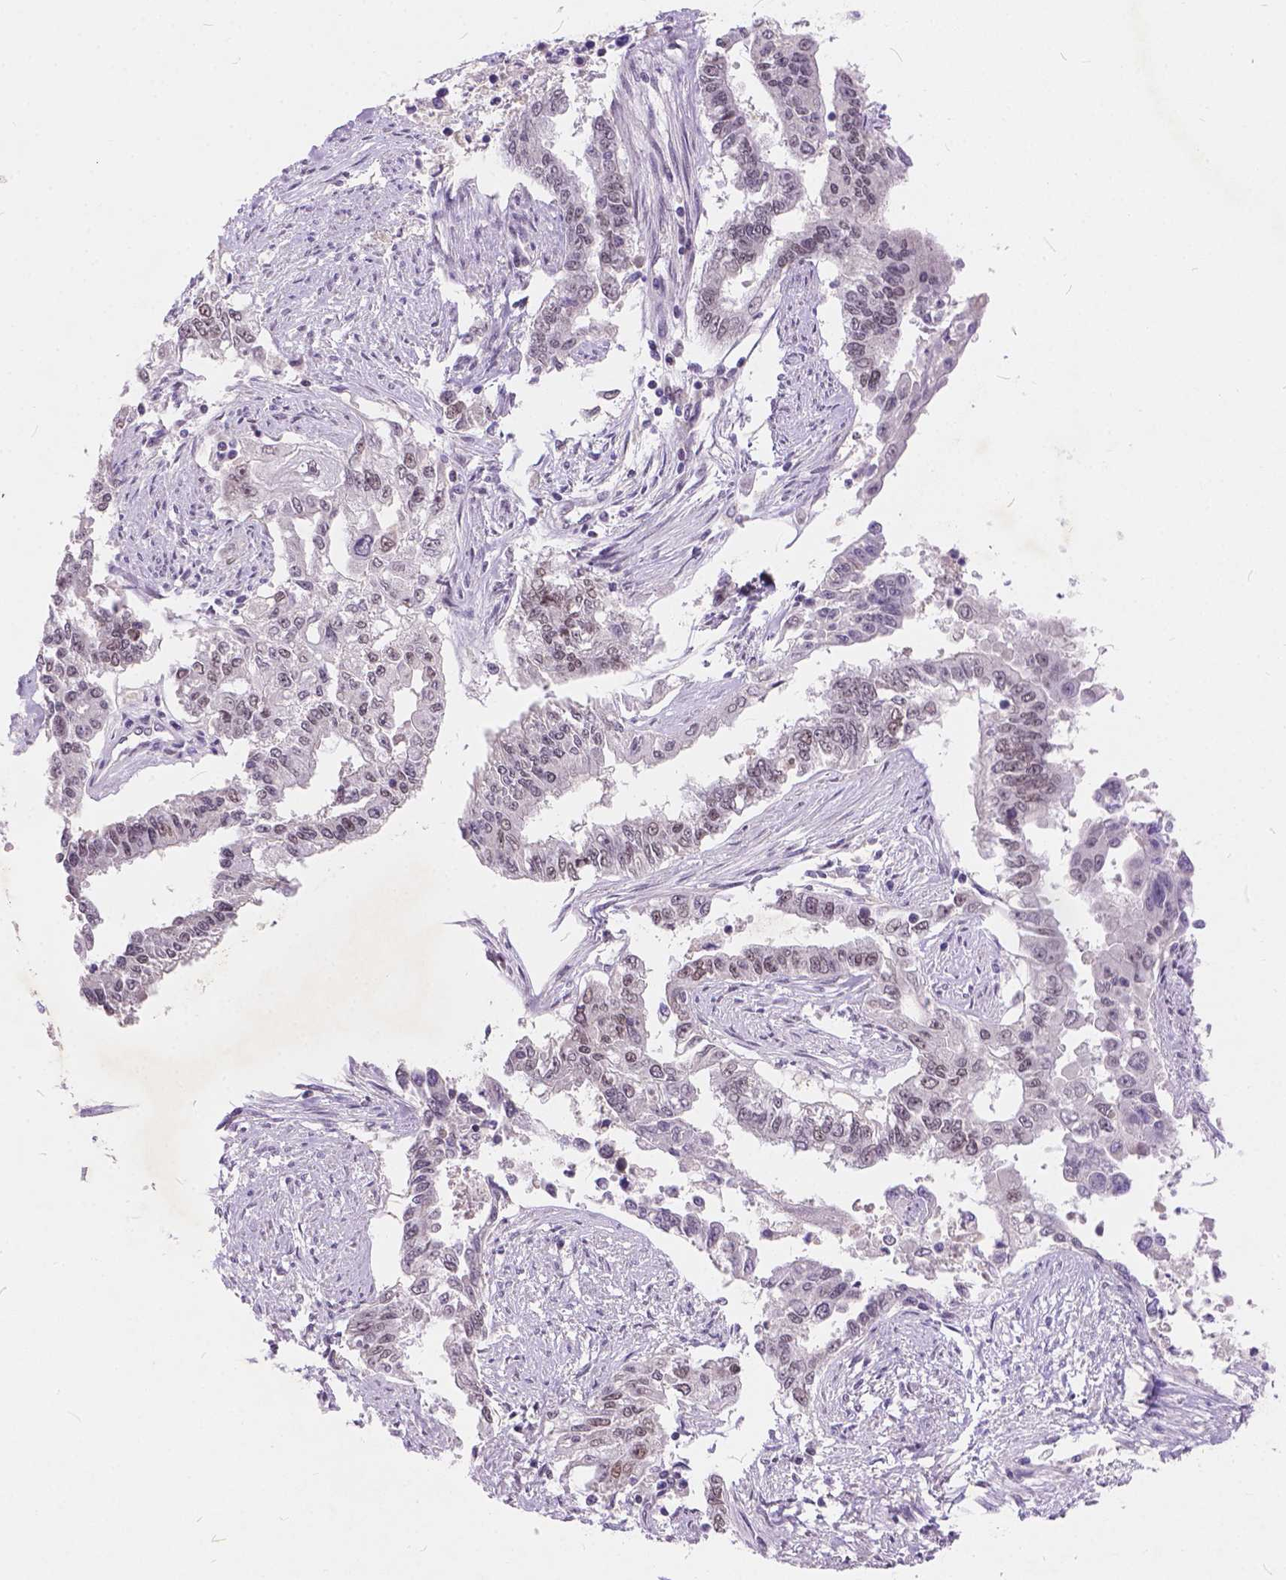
{"staining": {"intensity": "weak", "quantity": "25%-75%", "location": "nuclear"}, "tissue": "endometrial cancer", "cell_type": "Tumor cells", "image_type": "cancer", "snomed": [{"axis": "morphology", "description": "Adenocarcinoma, NOS"}, {"axis": "topography", "description": "Uterus"}], "caption": "Tumor cells display weak nuclear positivity in about 25%-75% of cells in endometrial cancer.", "gene": "FAM53A", "patient": {"sex": "female", "age": 59}}